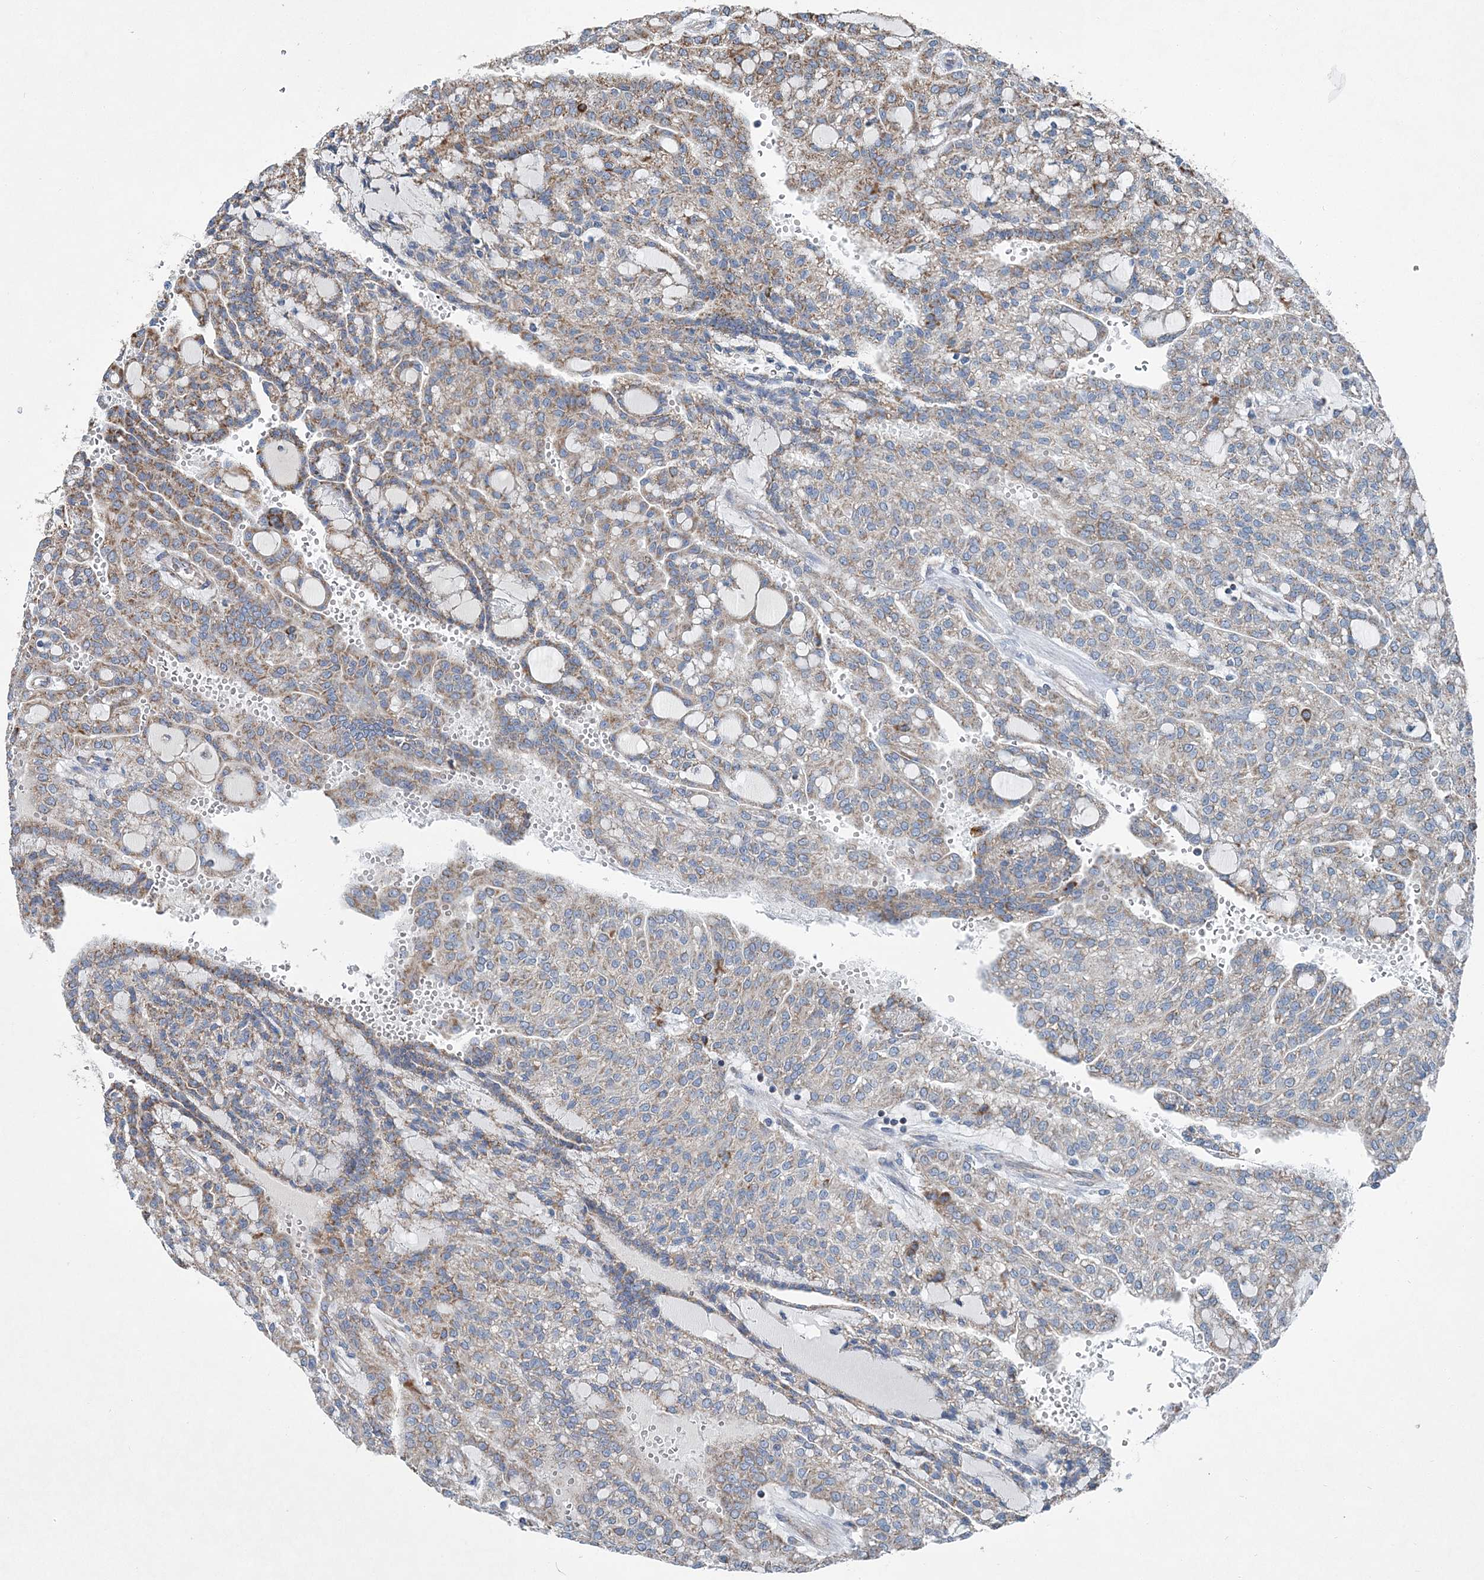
{"staining": {"intensity": "moderate", "quantity": "25%-75%", "location": "cytoplasmic/membranous"}, "tissue": "renal cancer", "cell_type": "Tumor cells", "image_type": "cancer", "snomed": [{"axis": "morphology", "description": "Adenocarcinoma, NOS"}, {"axis": "topography", "description": "Kidney"}], "caption": "About 25%-75% of tumor cells in human renal adenocarcinoma demonstrate moderate cytoplasmic/membranous protein positivity as visualized by brown immunohistochemical staining.", "gene": "SPAG16", "patient": {"sex": "male", "age": 63}}